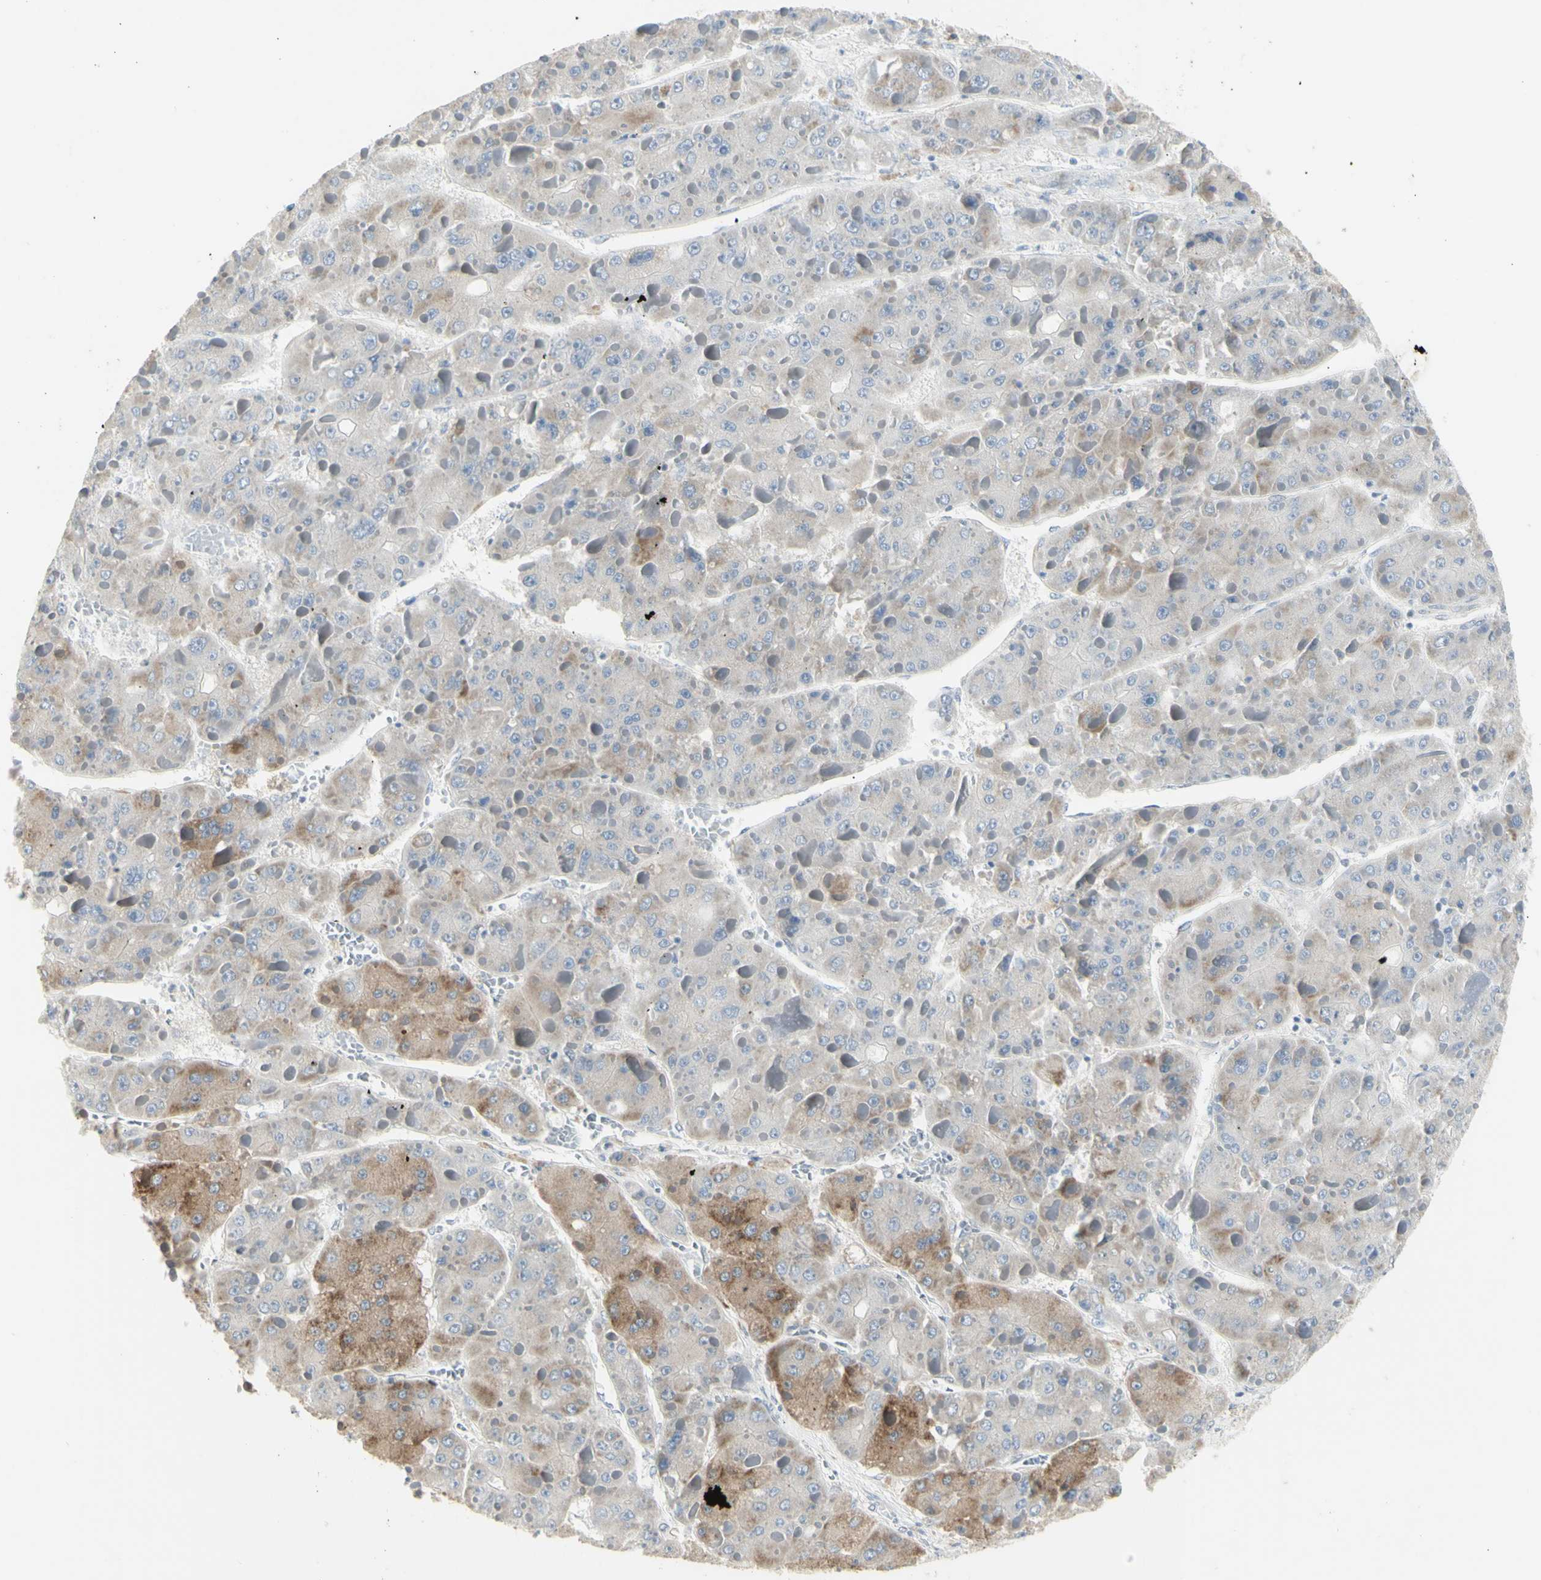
{"staining": {"intensity": "moderate", "quantity": "<25%", "location": "cytoplasmic/membranous"}, "tissue": "liver cancer", "cell_type": "Tumor cells", "image_type": "cancer", "snomed": [{"axis": "morphology", "description": "Carcinoma, Hepatocellular, NOS"}, {"axis": "topography", "description": "Liver"}], "caption": "IHC of human hepatocellular carcinoma (liver) shows low levels of moderate cytoplasmic/membranous staining in about <25% of tumor cells.", "gene": "DHRS7B", "patient": {"sex": "female", "age": 73}}